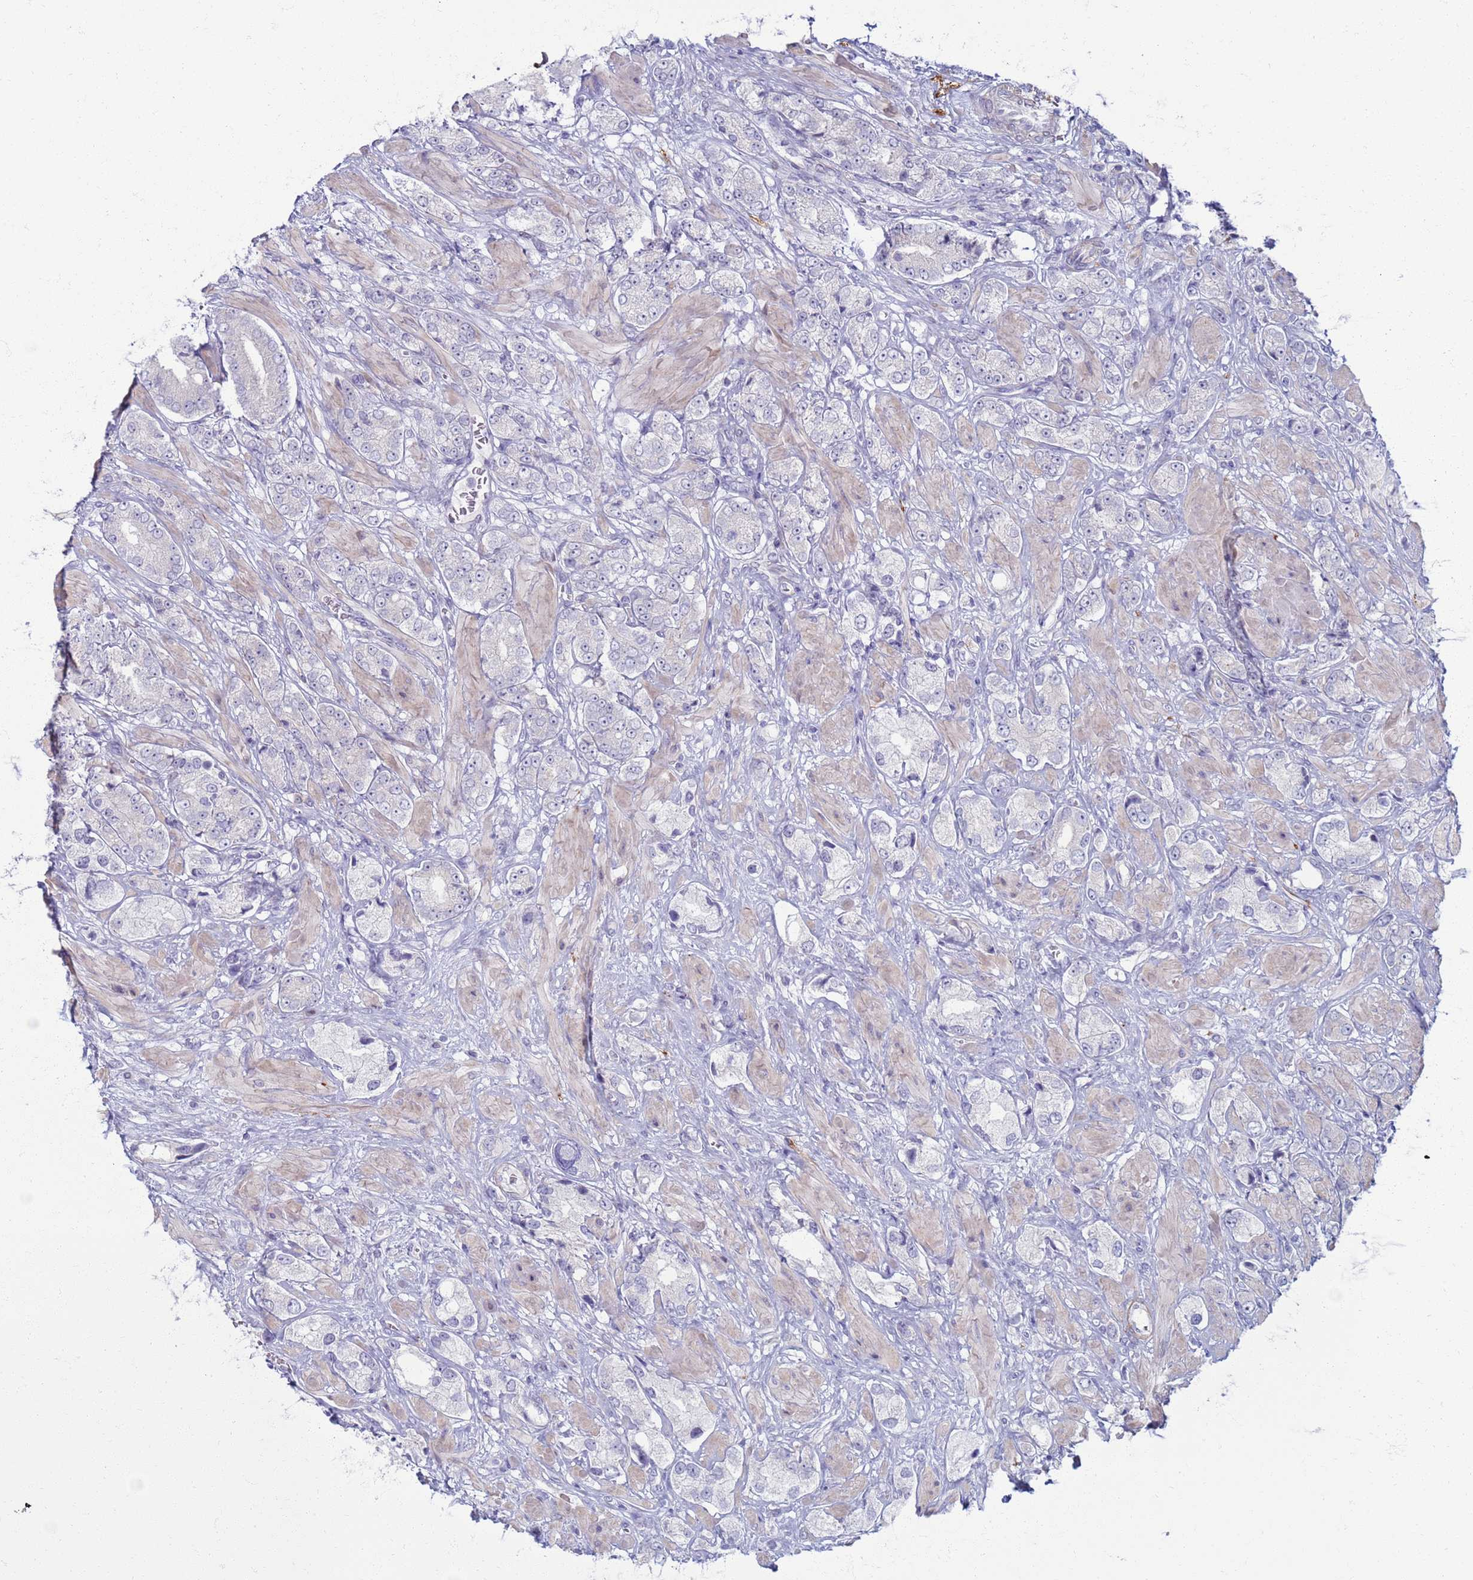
{"staining": {"intensity": "negative", "quantity": "none", "location": "none"}, "tissue": "prostate cancer", "cell_type": "Tumor cells", "image_type": "cancer", "snomed": [{"axis": "morphology", "description": "Adenocarcinoma, High grade"}, {"axis": "topography", "description": "Prostate and seminal vesicle, NOS"}], "caption": "This is a image of immunohistochemistry staining of prostate cancer, which shows no positivity in tumor cells. (Immunohistochemistry, brightfield microscopy, high magnification).", "gene": "CLCA2", "patient": {"sex": "male", "age": 64}}